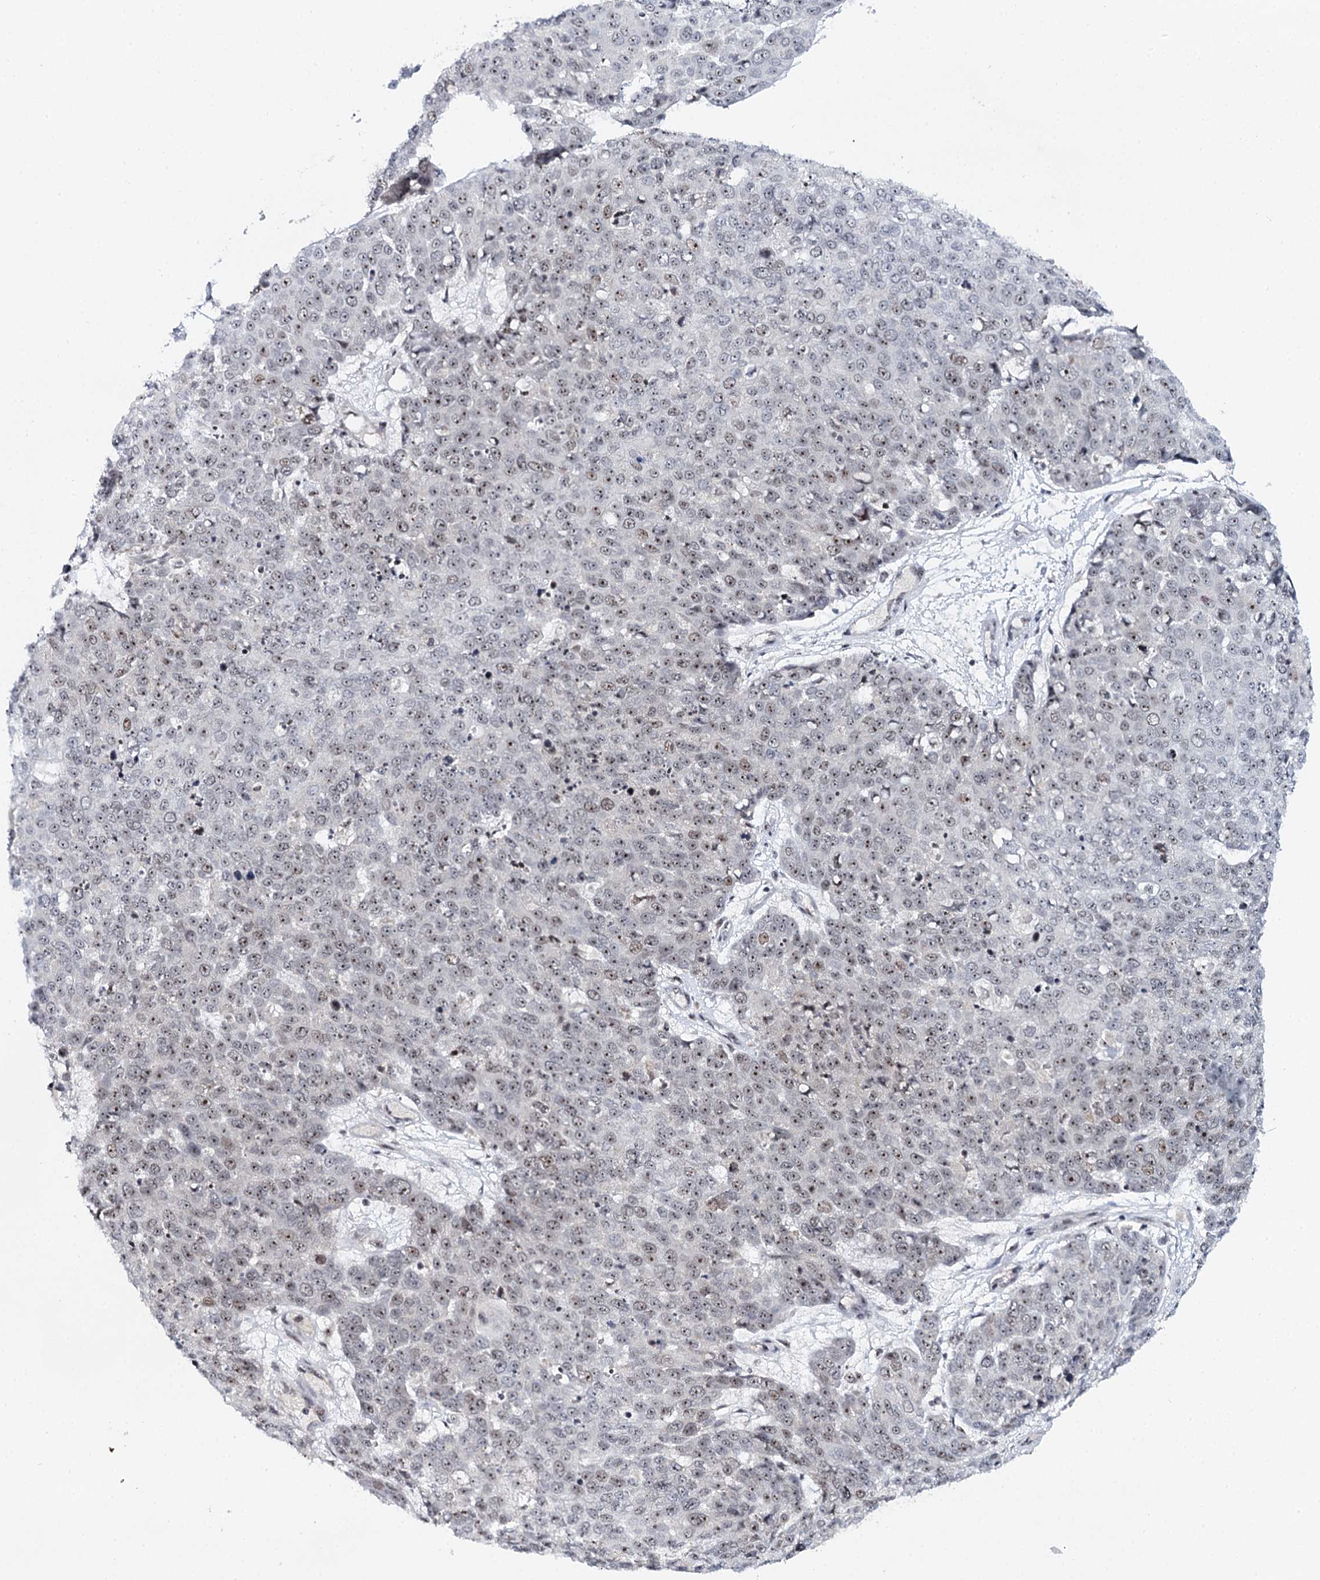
{"staining": {"intensity": "moderate", "quantity": "25%-75%", "location": "nuclear"}, "tissue": "skin cancer", "cell_type": "Tumor cells", "image_type": "cancer", "snomed": [{"axis": "morphology", "description": "Squamous cell carcinoma, NOS"}, {"axis": "topography", "description": "Skin"}], "caption": "This photomicrograph demonstrates skin cancer (squamous cell carcinoma) stained with immunohistochemistry to label a protein in brown. The nuclear of tumor cells show moderate positivity for the protein. Nuclei are counter-stained blue.", "gene": "BUD13", "patient": {"sex": "male", "age": 71}}